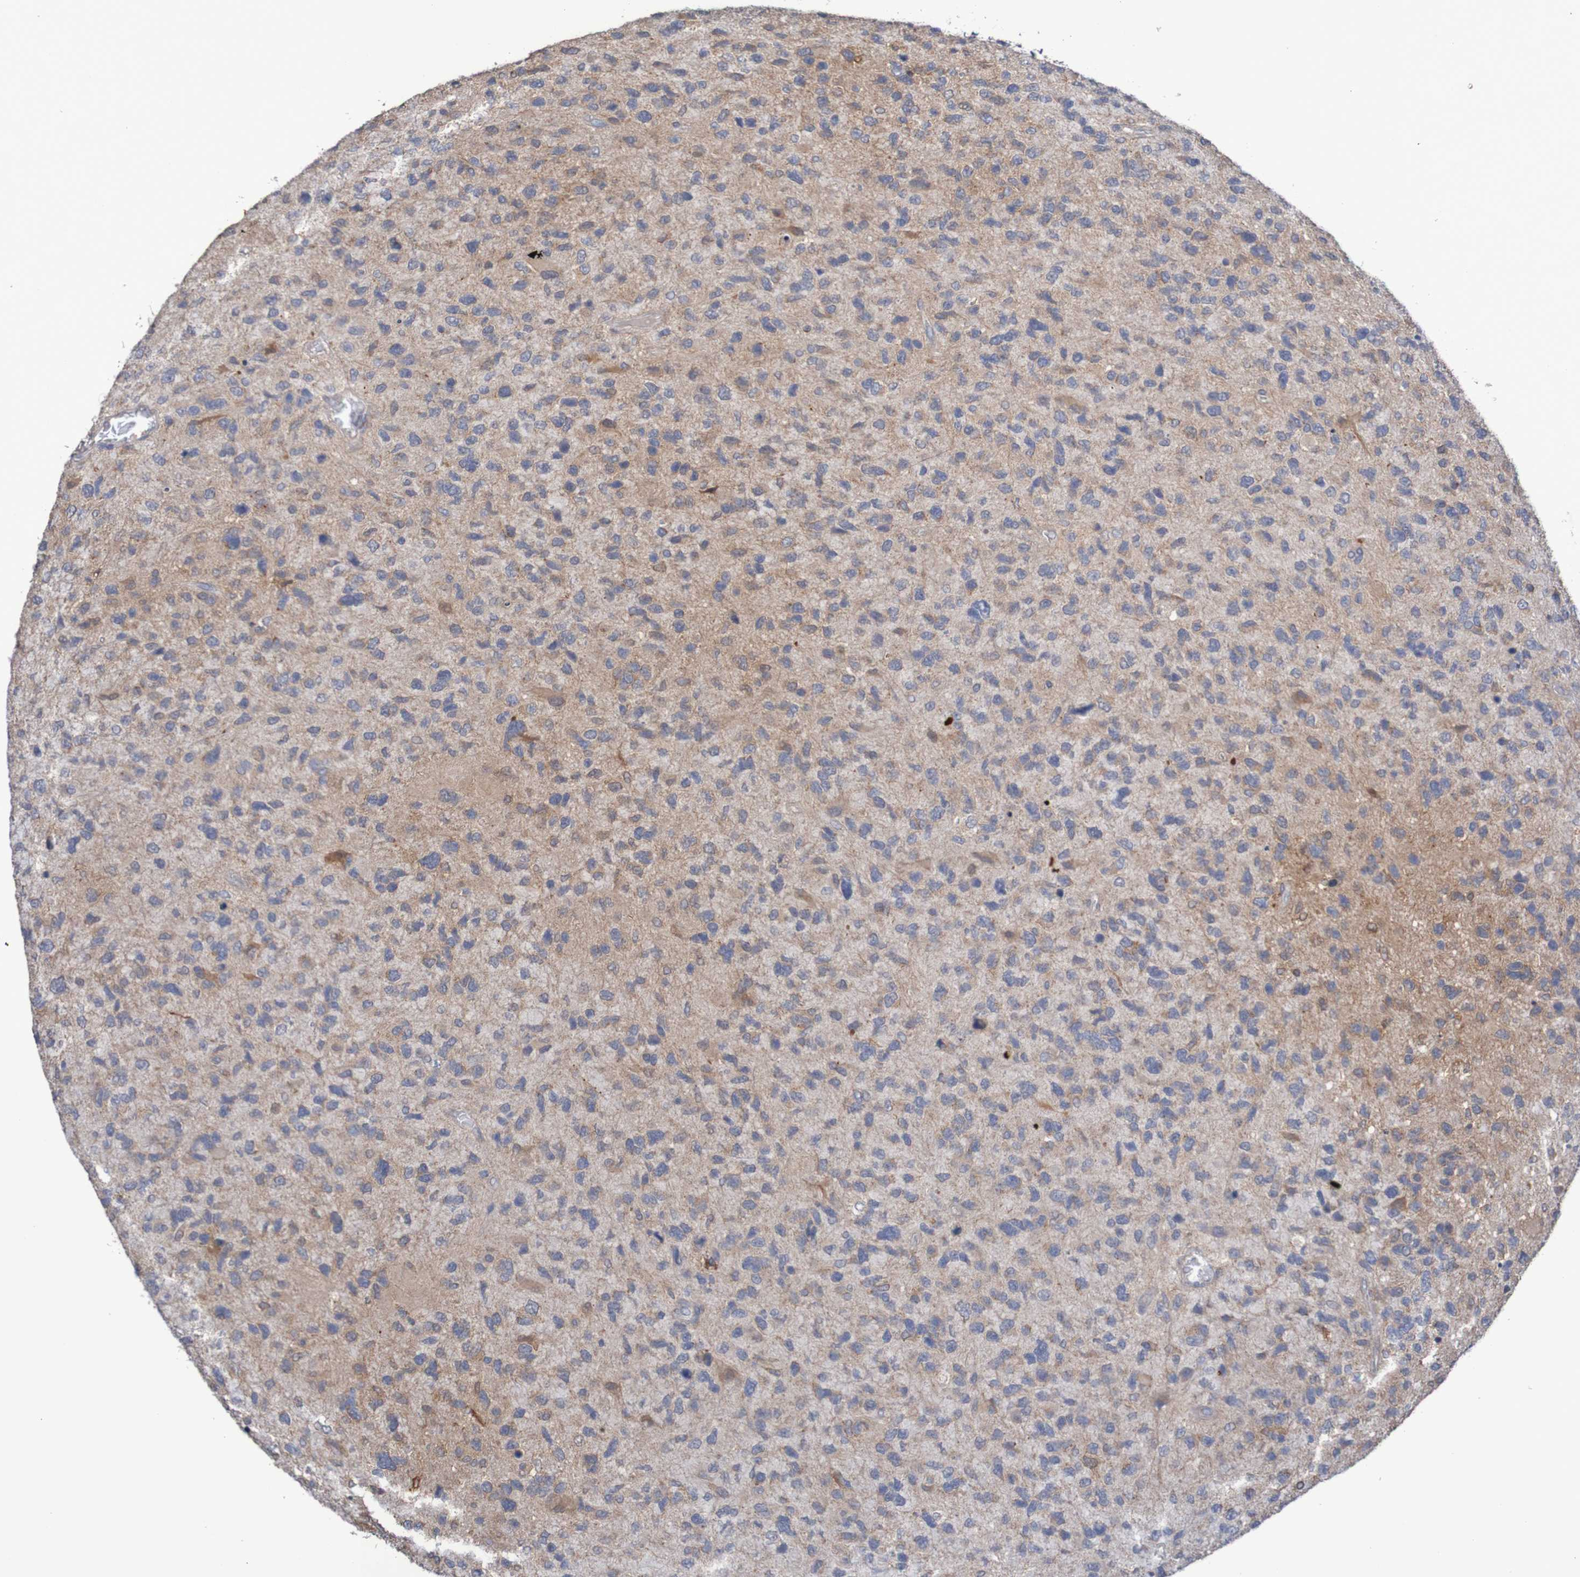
{"staining": {"intensity": "moderate", "quantity": "25%-75%", "location": "cytoplasmic/membranous"}, "tissue": "glioma", "cell_type": "Tumor cells", "image_type": "cancer", "snomed": [{"axis": "morphology", "description": "Glioma, malignant, High grade"}, {"axis": "topography", "description": "Brain"}], "caption": "Immunohistochemical staining of human glioma demonstrates moderate cytoplasmic/membranous protein positivity in about 25%-75% of tumor cells.", "gene": "C3orf18", "patient": {"sex": "female", "age": 58}}